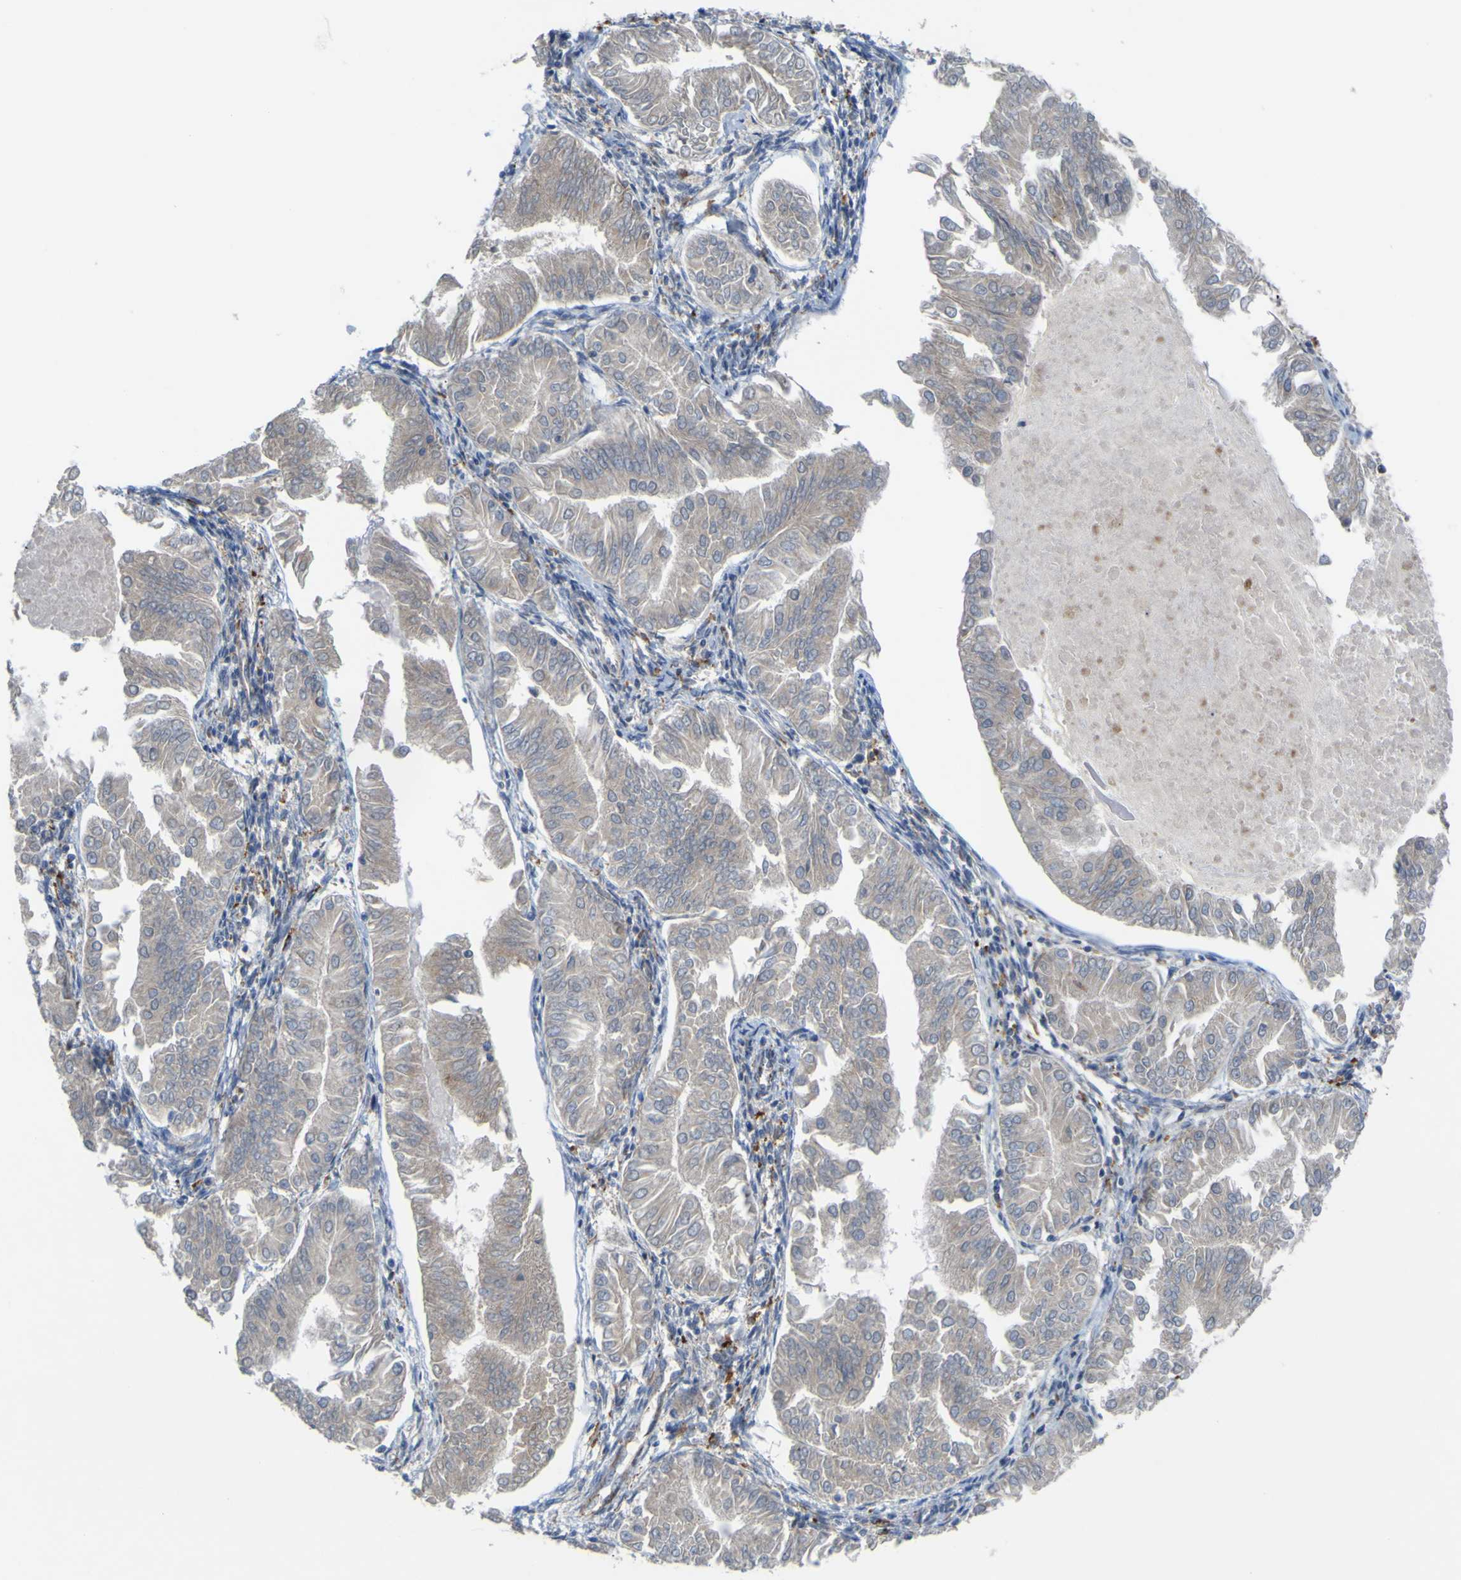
{"staining": {"intensity": "negative", "quantity": "none", "location": "none"}, "tissue": "endometrial cancer", "cell_type": "Tumor cells", "image_type": "cancer", "snomed": [{"axis": "morphology", "description": "Adenocarcinoma, NOS"}, {"axis": "topography", "description": "Endometrium"}], "caption": "Immunohistochemical staining of human endometrial cancer shows no significant staining in tumor cells. Brightfield microscopy of immunohistochemistry (IHC) stained with DAB (3,3'-diaminobenzidine) (brown) and hematoxylin (blue), captured at high magnification.", "gene": "PLD3", "patient": {"sex": "female", "age": 53}}